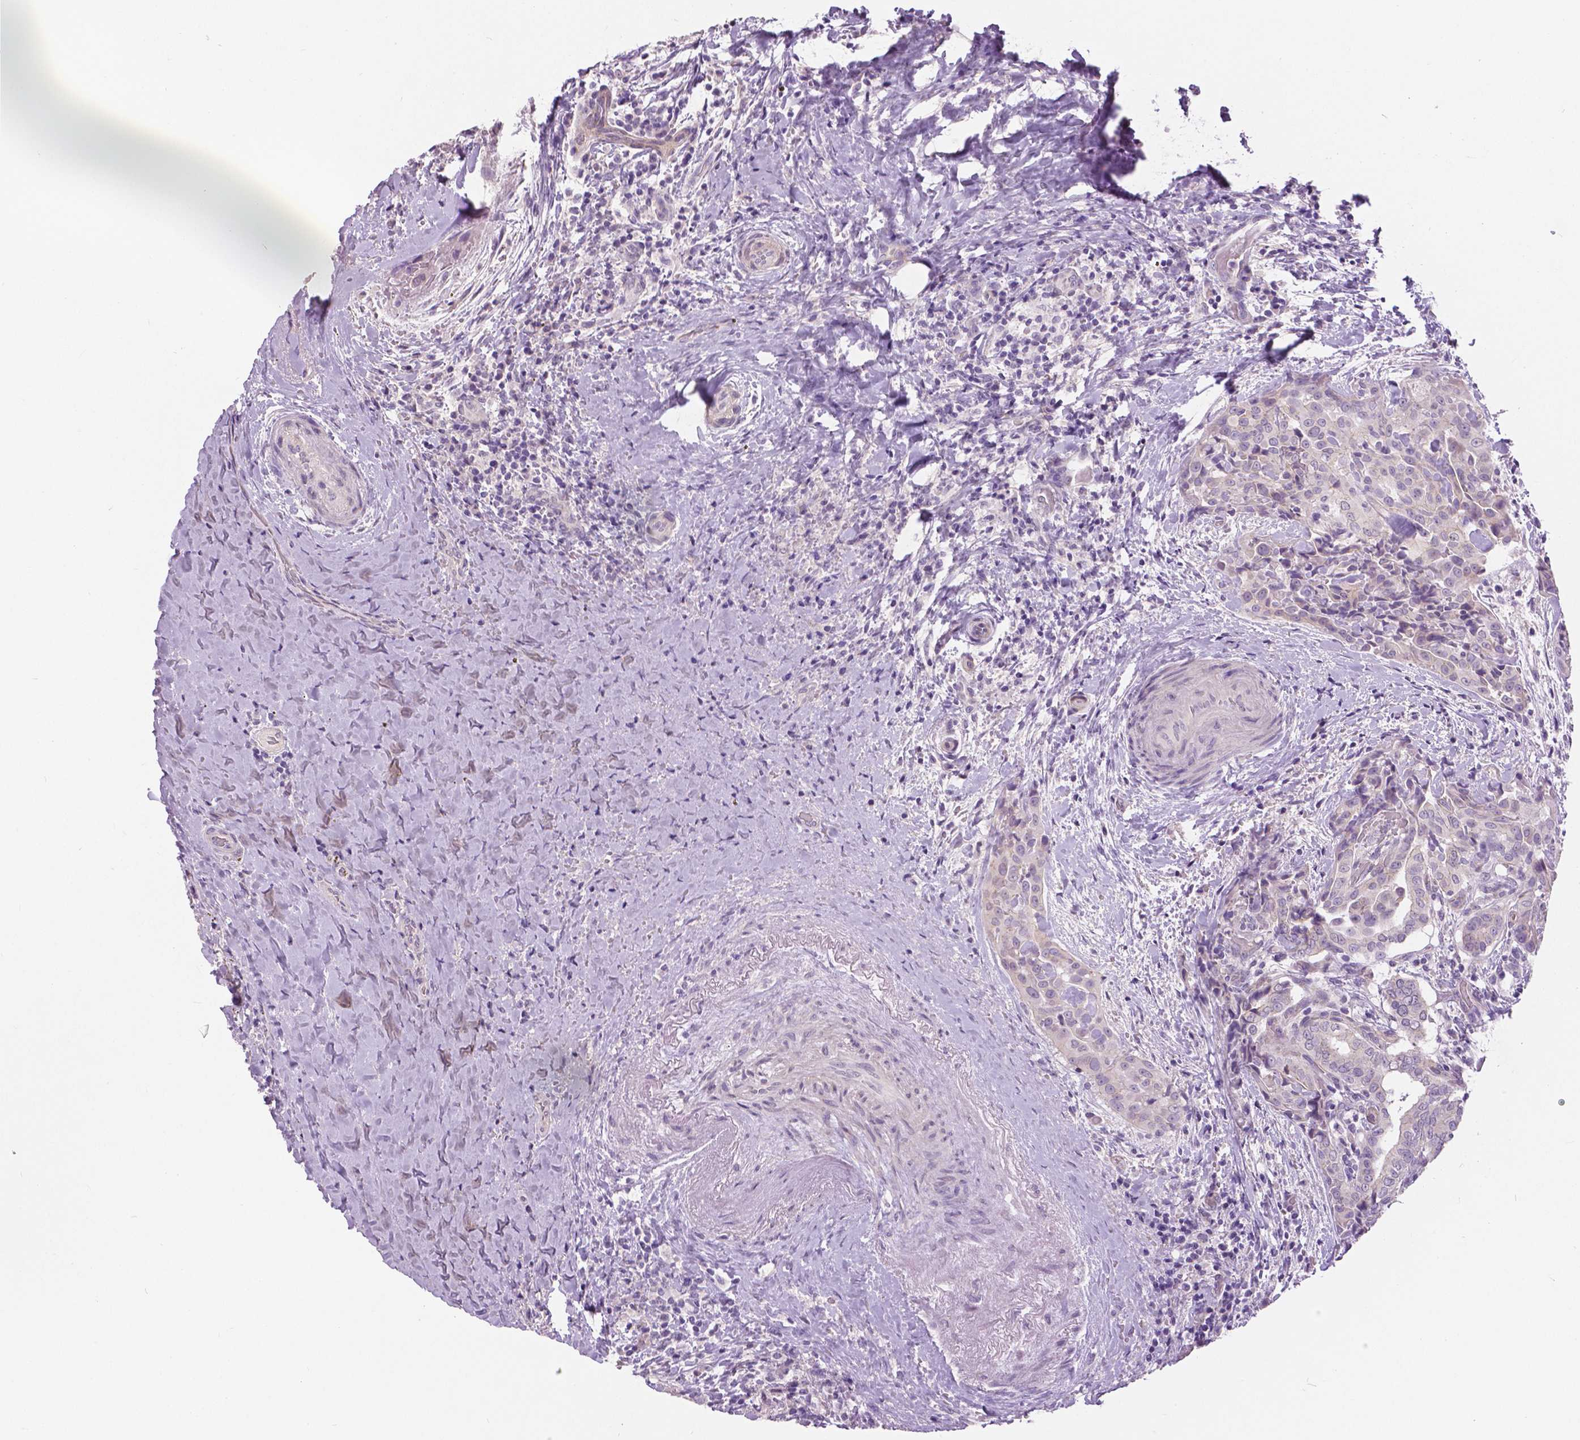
{"staining": {"intensity": "negative", "quantity": "none", "location": "none"}, "tissue": "thyroid cancer", "cell_type": "Tumor cells", "image_type": "cancer", "snomed": [{"axis": "morphology", "description": "Papillary adenocarcinoma, NOS"}, {"axis": "morphology", "description": "Papillary adenoma metastatic"}, {"axis": "topography", "description": "Thyroid gland"}], "caption": "Immunohistochemistry histopathology image of neoplastic tissue: human papillary adenoma metastatic (thyroid) stained with DAB (3,3'-diaminobenzidine) displays no significant protein staining in tumor cells.", "gene": "GRIN2A", "patient": {"sex": "female", "age": 50}}